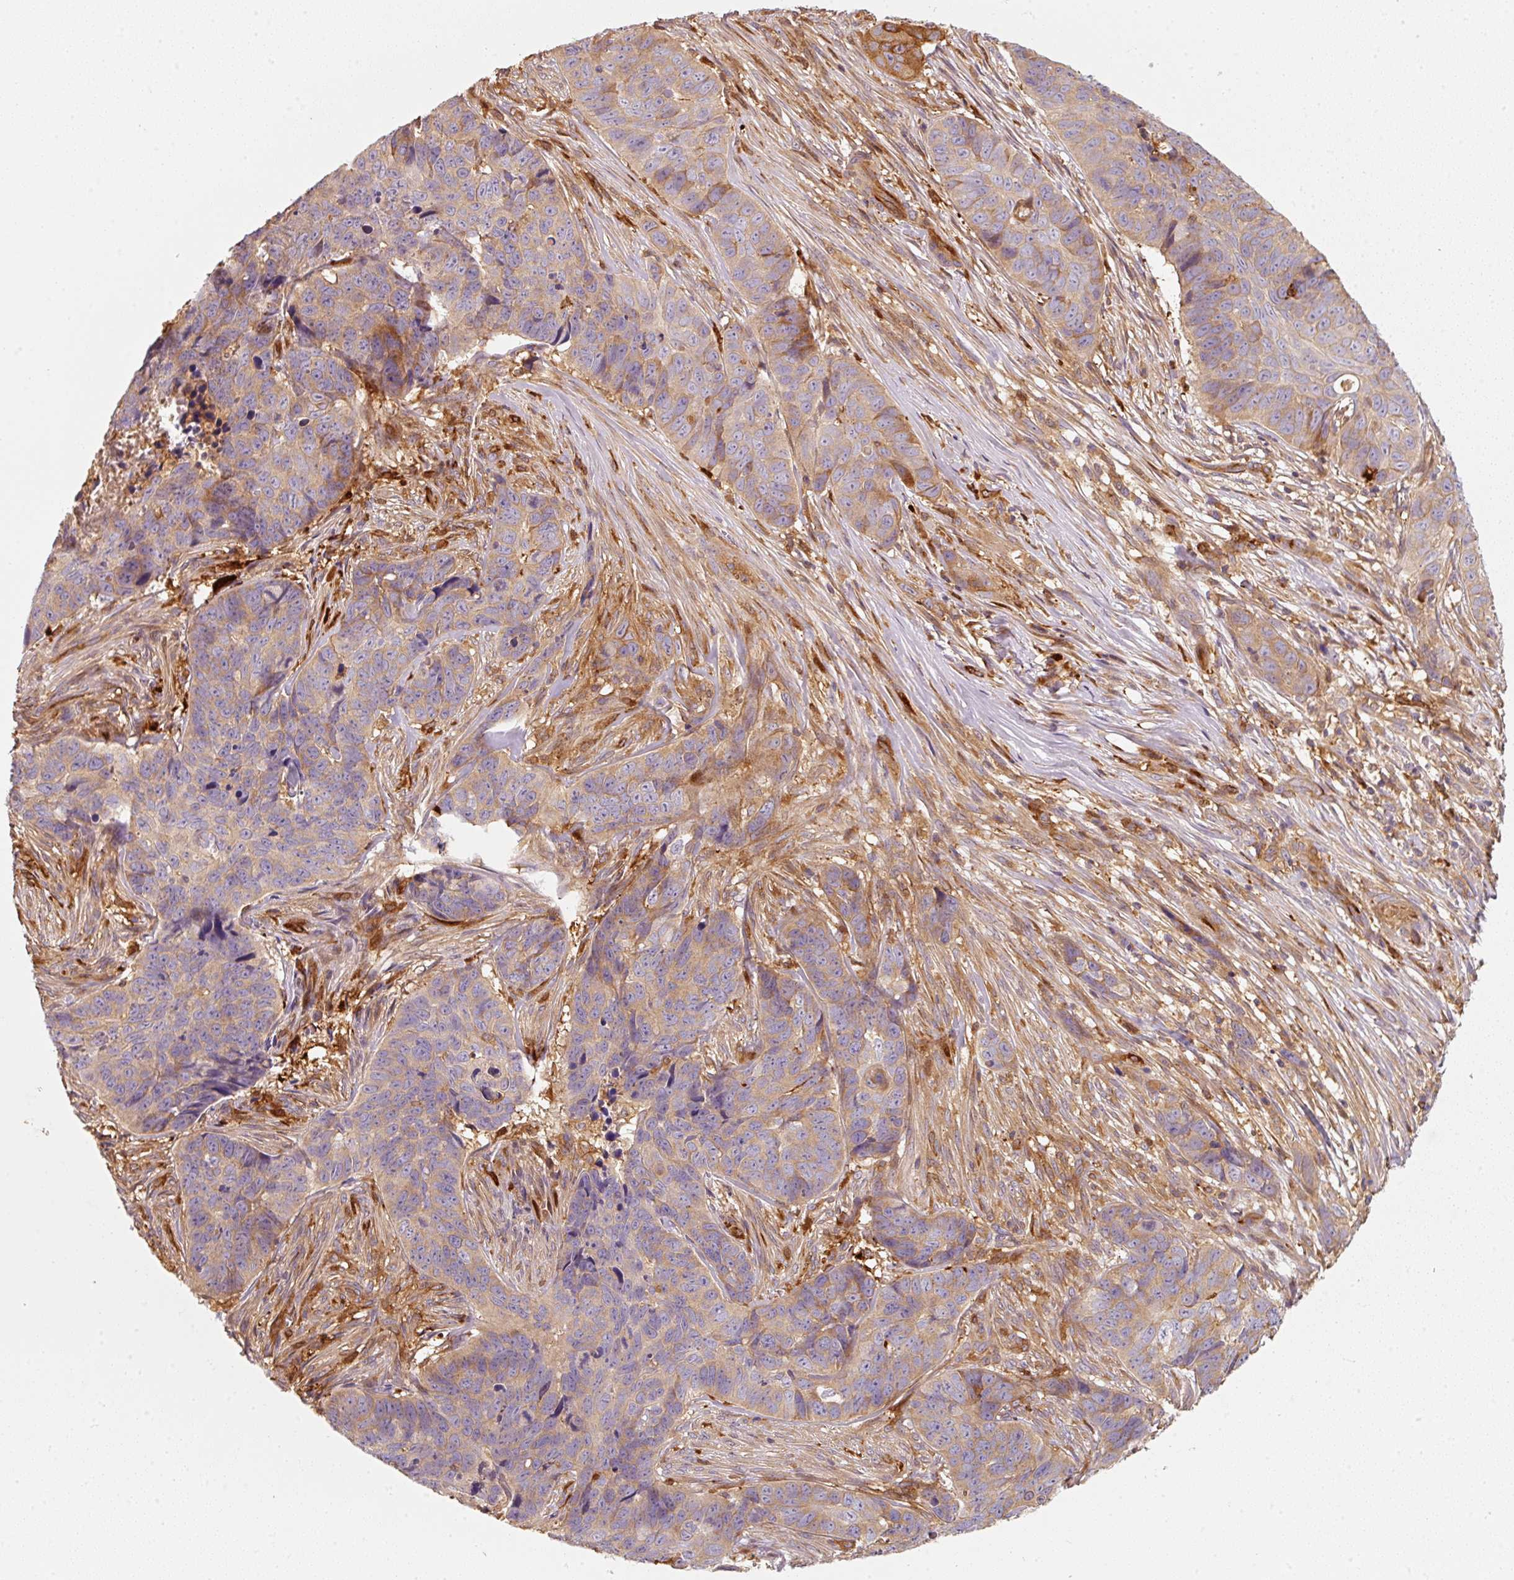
{"staining": {"intensity": "moderate", "quantity": "<25%", "location": "cytoplasmic/membranous"}, "tissue": "skin cancer", "cell_type": "Tumor cells", "image_type": "cancer", "snomed": [{"axis": "morphology", "description": "Basal cell carcinoma"}, {"axis": "topography", "description": "Skin"}], "caption": "This is an image of immunohistochemistry (IHC) staining of basal cell carcinoma (skin), which shows moderate expression in the cytoplasmic/membranous of tumor cells.", "gene": "IQGAP2", "patient": {"sex": "female", "age": 82}}